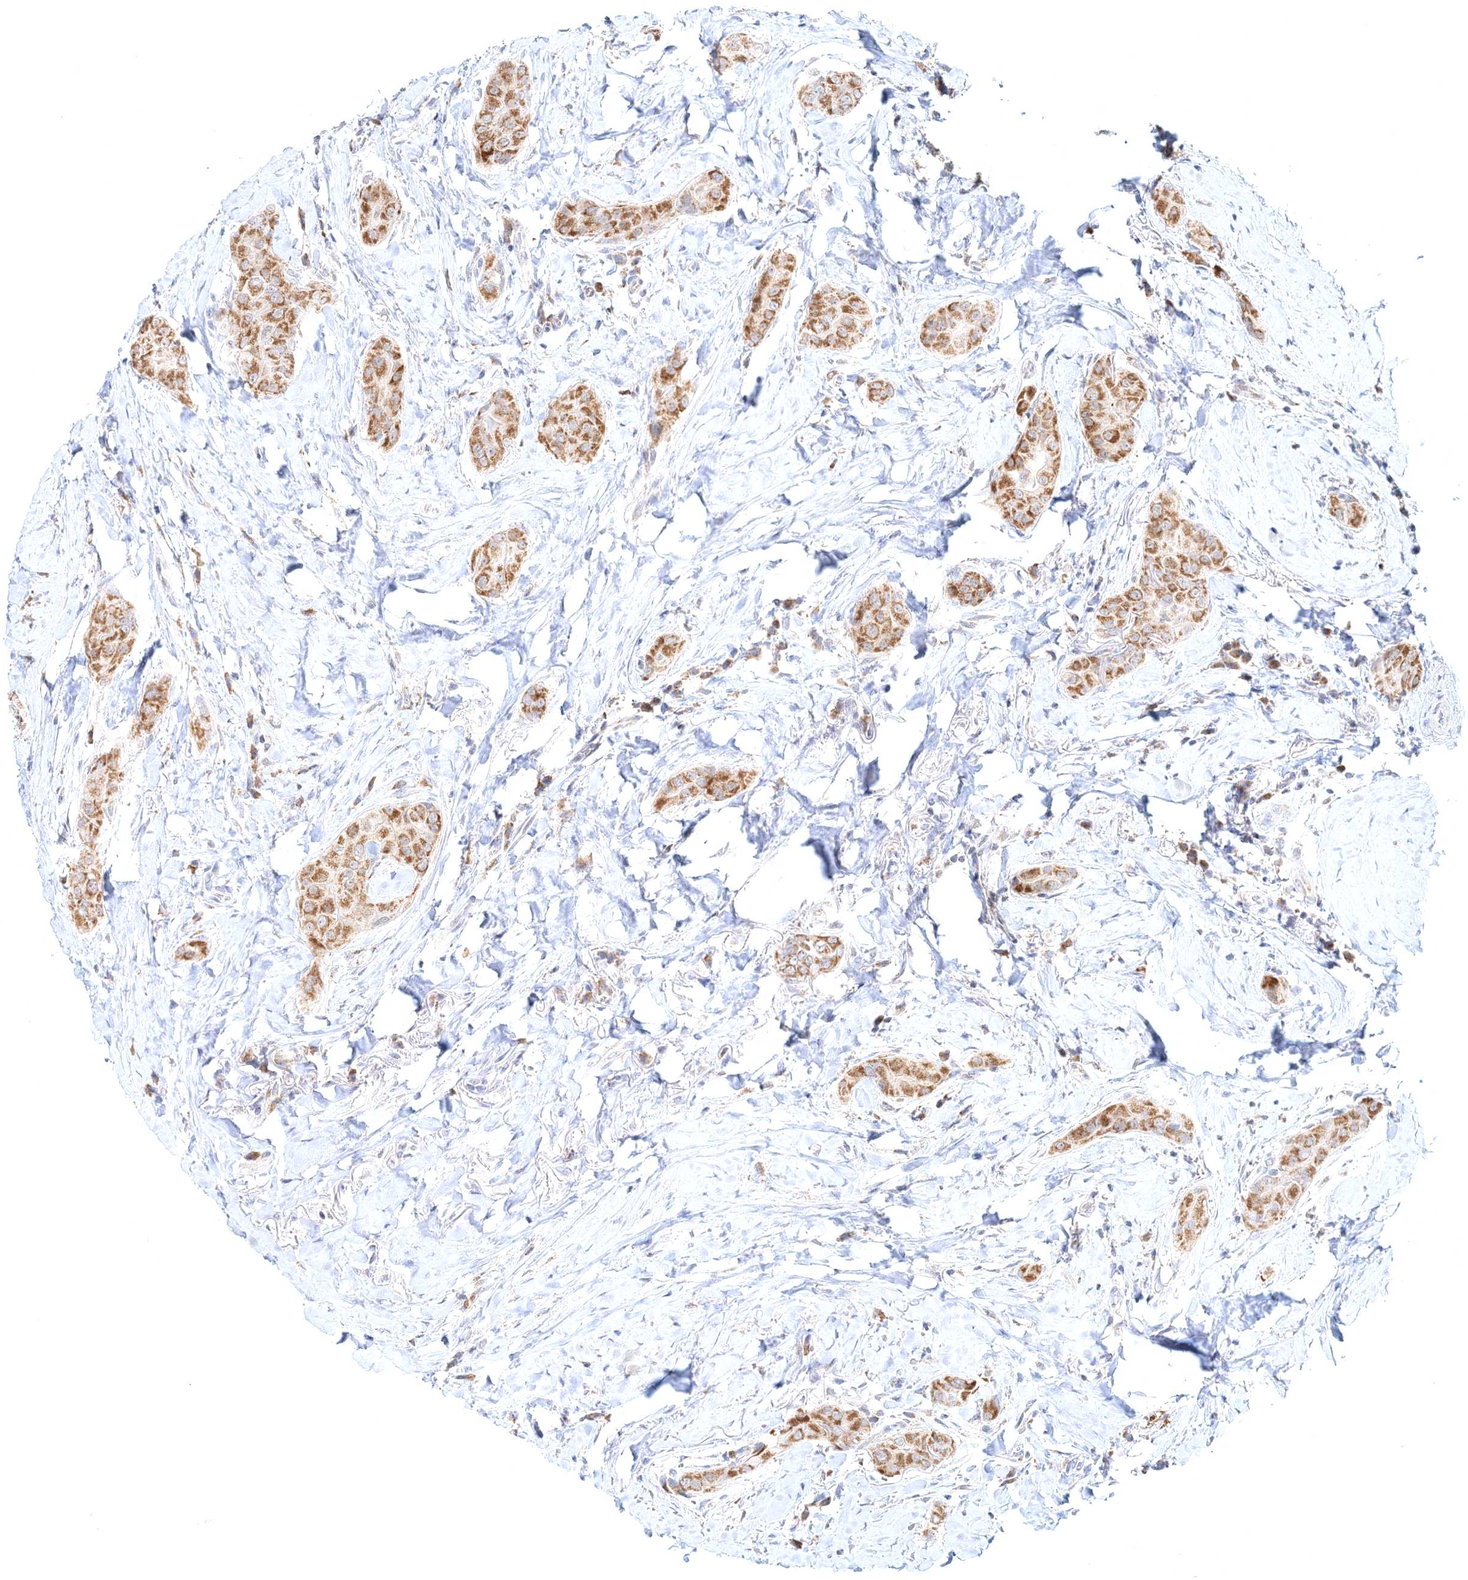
{"staining": {"intensity": "moderate", "quantity": ">75%", "location": "cytoplasmic/membranous"}, "tissue": "thyroid cancer", "cell_type": "Tumor cells", "image_type": "cancer", "snomed": [{"axis": "morphology", "description": "Papillary adenocarcinoma, NOS"}, {"axis": "topography", "description": "Thyroid gland"}], "caption": "An immunohistochemistry image of neoplastic tissue is shown. Protein staining in brown shows moderate cytoplasmic/membranous positivity in thyroid cancer (papillary adenocarcinoma) within tumor cells. (Stains: DAB in brown, nuclei in blue, Microscopy: brightfield microscopy at high magnification).", "gene": "RNF150", "patient": {"sex": "male", "age": 33}}